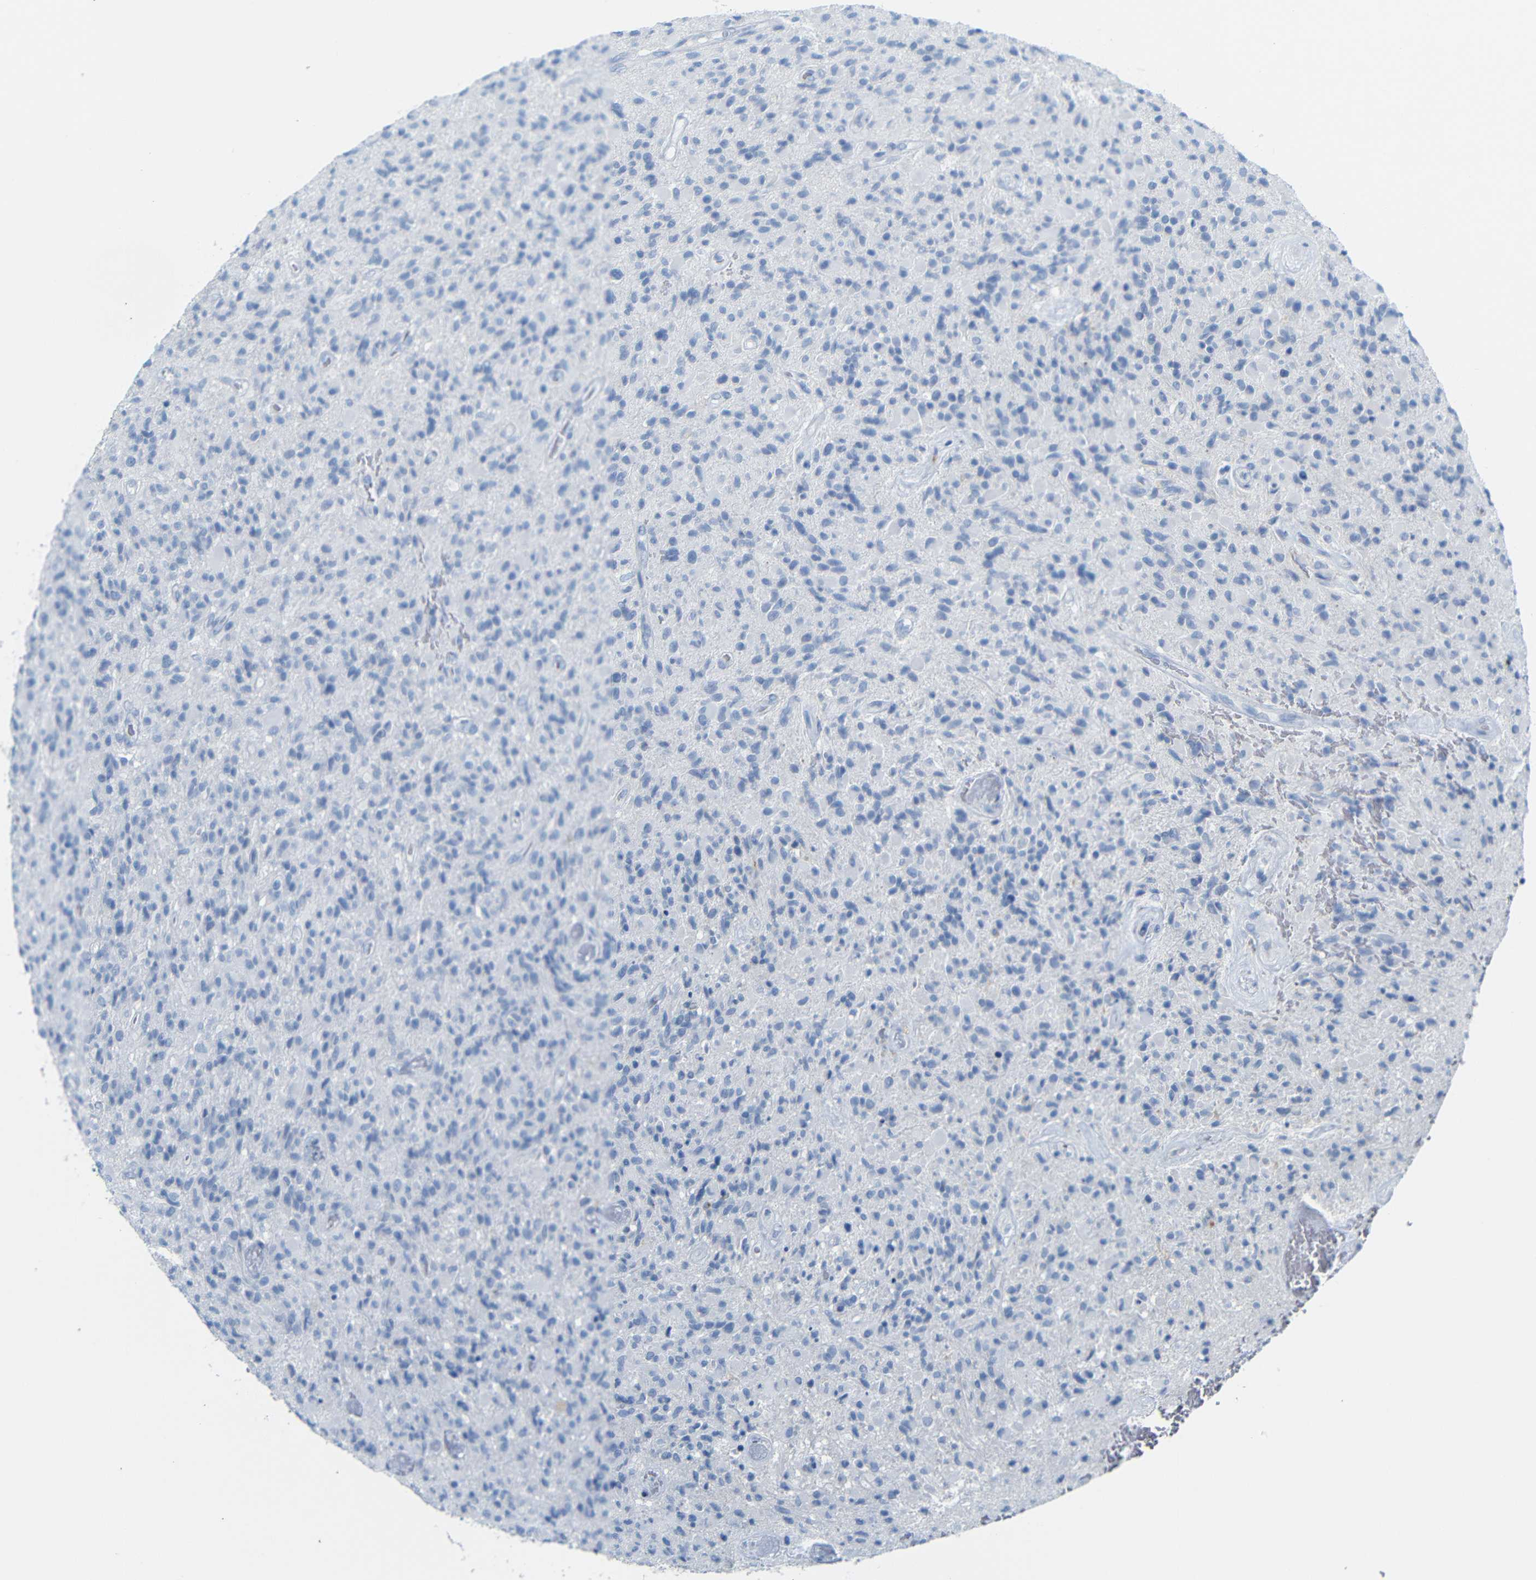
{"staining": {"intensity": "negative", "quantity": "none", "location": "none"}, "tissue": "glioma", "cell_type": "Tumor cells", "image_type": "cancer", "snomed": [{"axis": "morphology", "description": "Glioma, malignant, High grade"}, {"axis": "topography", "description": "Brain"}], "caption": "There is no significant positivity in tumor cells of high-grade glioma (malignant).", "gene": "FCRL1", "patient": {"sex": "male", "age": 71}}